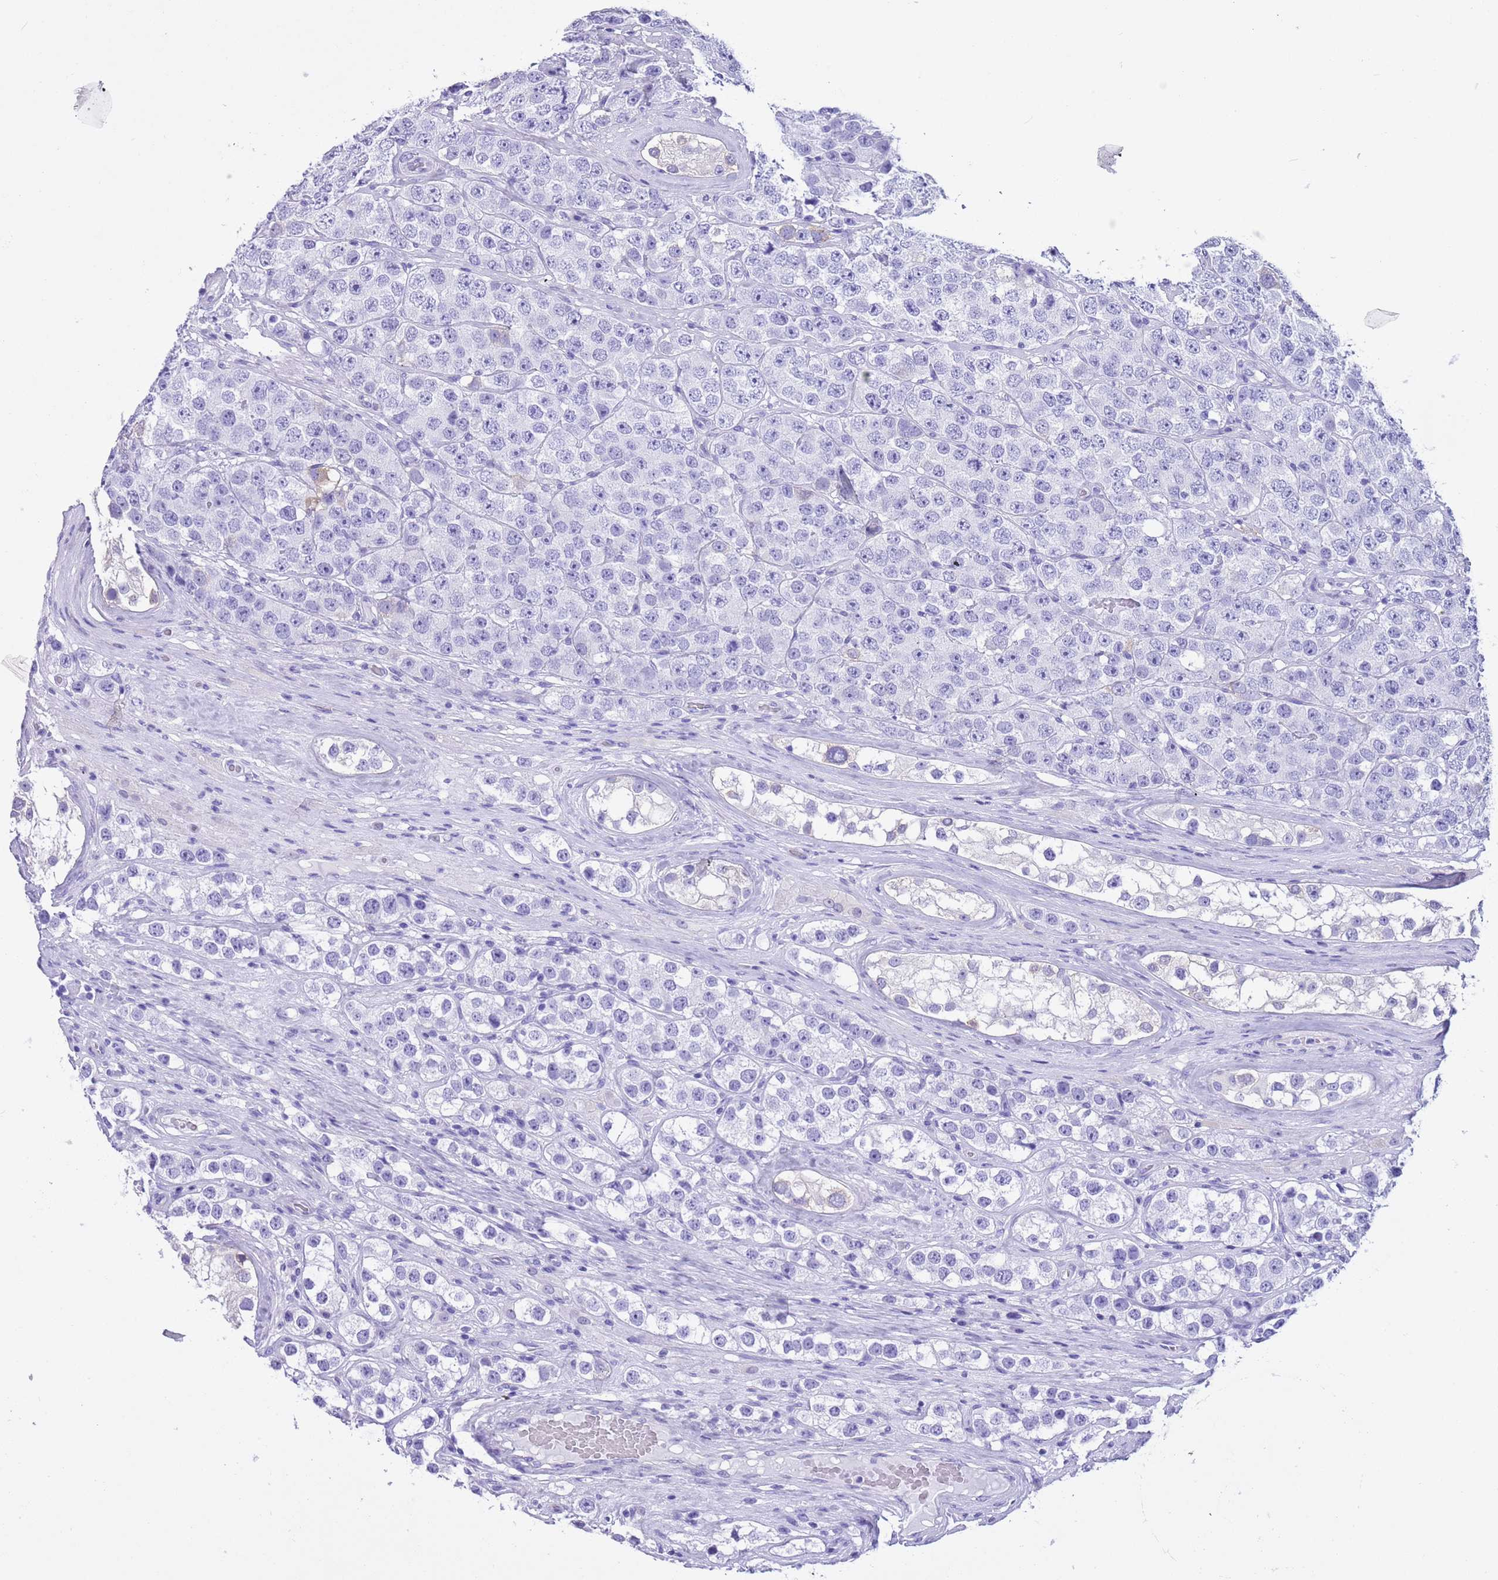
{"staining": {"intensity": "negative", "quantity": "none", "location": "none"}, "tissue": "testis cancer", "cell_type": "Tumor cells", "image_type": "cancer", "snomed": [{"axis": "morphology", "description": "Seminoma, NOS"}, {"axis": "topography", "description": "Testis"}], "caption": "Photomicrograph shows no protein positivity in tumor cells of testis cancer tissue.", "gene": "TMEM185B", "patient": {"sex": "male", "age": 28}}